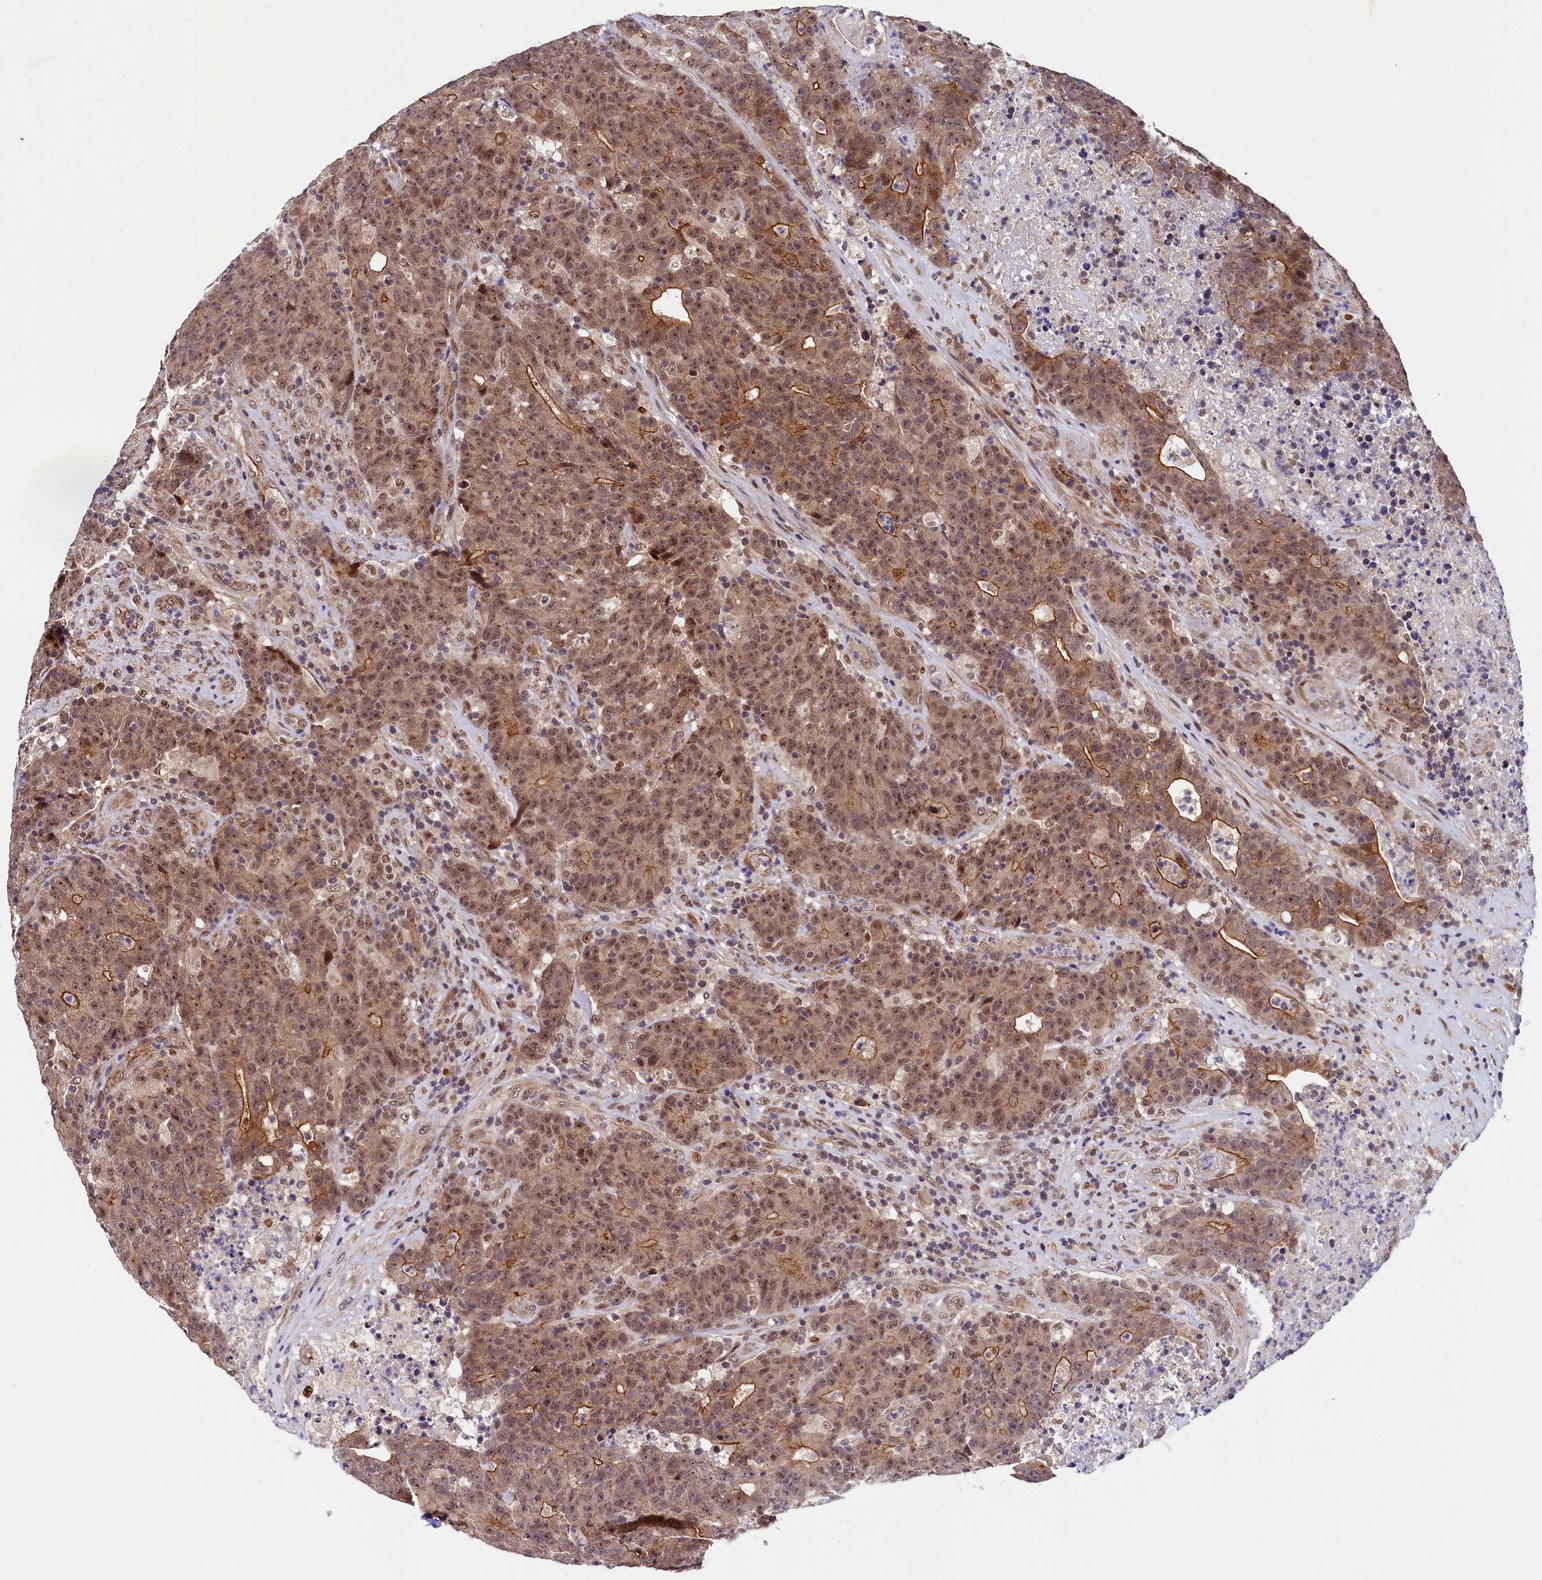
{"staining": {"intensity": "moderate", "quantity": ">75%", "location": "cytoplasmic/membranous,nuclear"}, "tissue": "colorectal cancer", "cell_type": "Tumor cells", "image_type": "cancer", "snomed": [{"axis": "morphology", "description": "Adenocarcinoma, NOS"}, {"axis": "topography", "description": "Colon"}], "caption": "Immunohistochemistry (IHC) of human colorectal cancer (adenocarcinoma) demonstrates medium levels of moderate cytoplasmic/membranous and nuclear expression in about >75% of tumor cells. (Stains: DAB in brown, nuclei in blue, Microscopy: brightfield microscopy at high magnification).", "gene": "ARL14EP", "patient": {"sex": "female", "age": 75}}